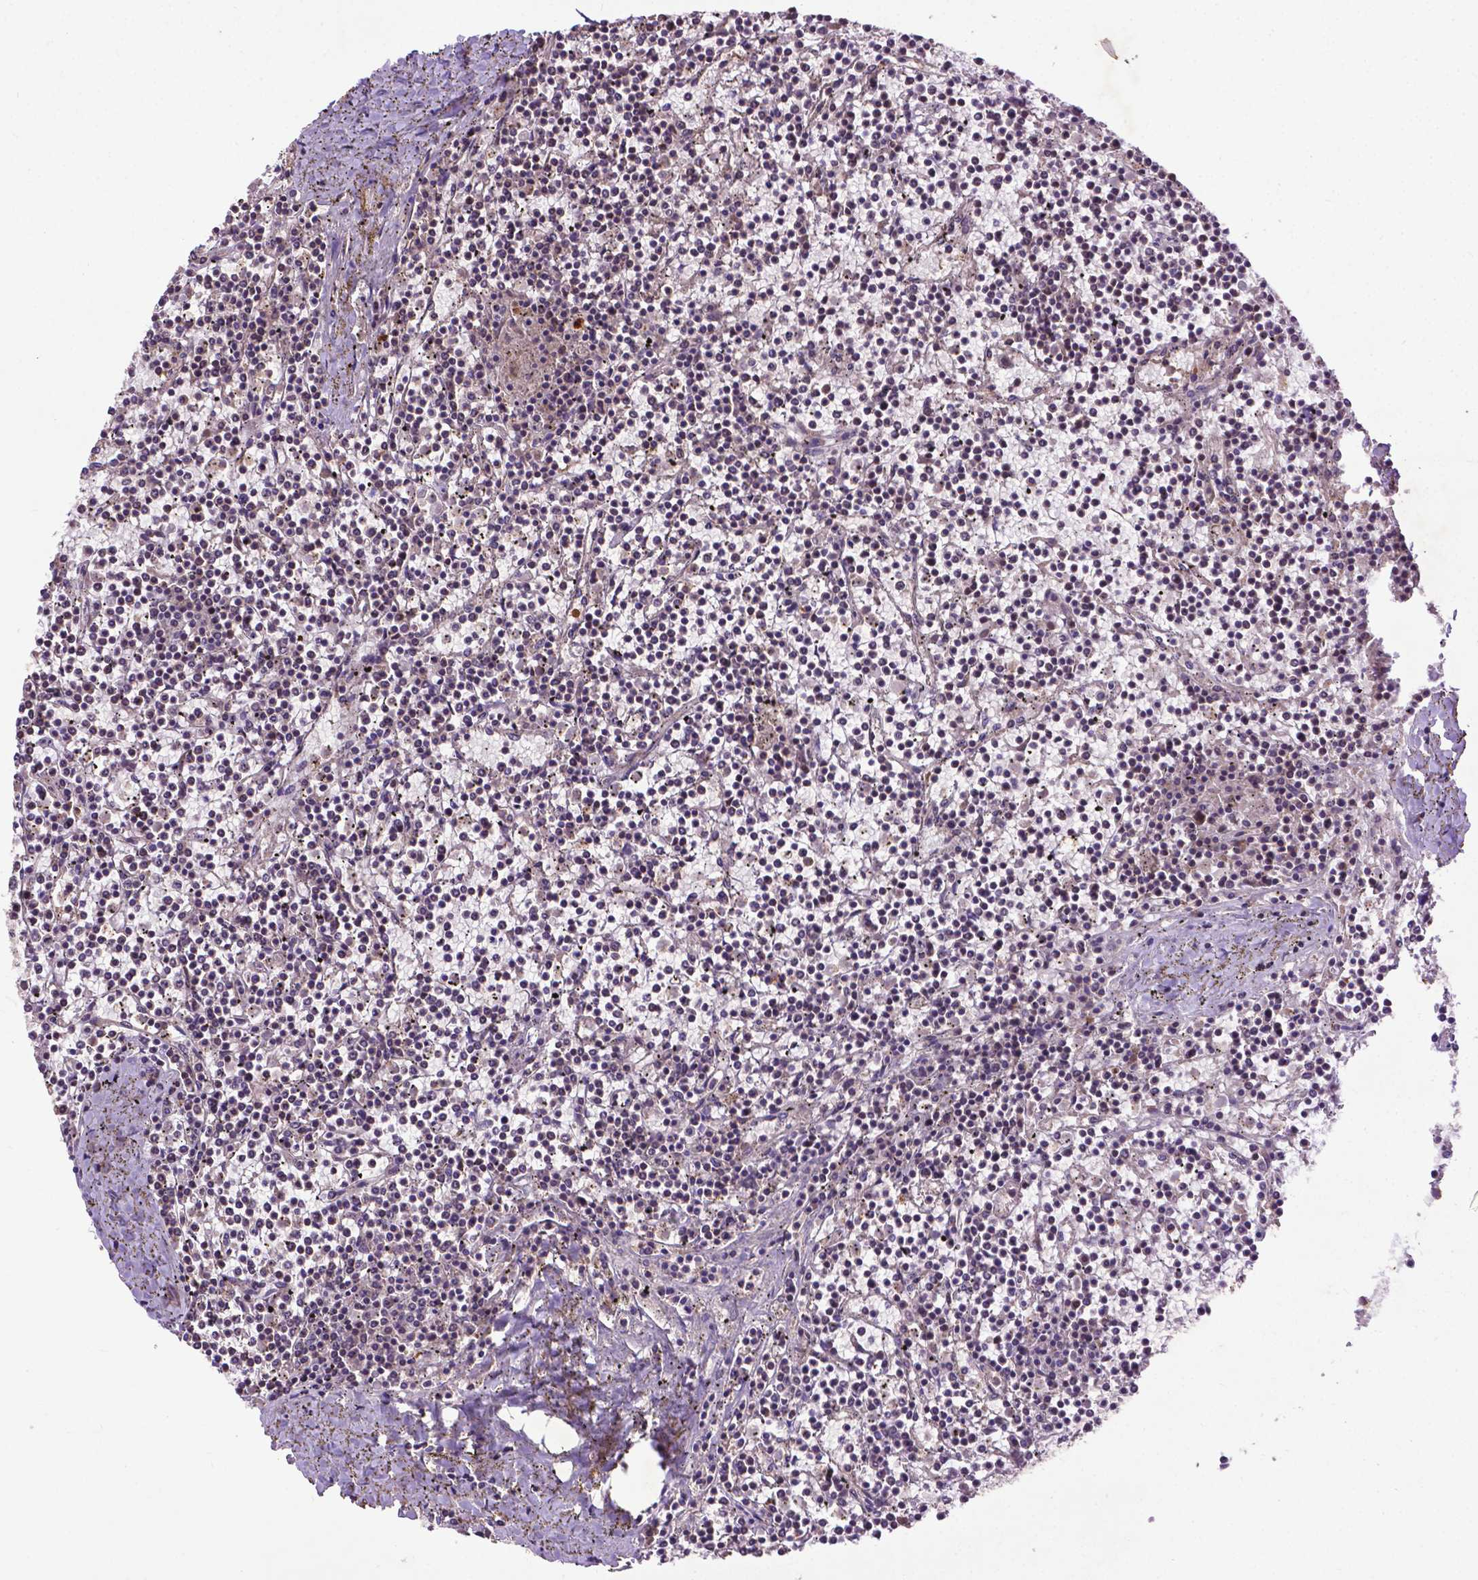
{"staining": {"intensity": "negative", "quantity": "none", "location": "none"}, "tissue": "lymphoma", "cell_type": "Tumor cells", "image_type": "cancer", "snomed": [{"axis": "morphology", "description": "Malignant lymphoma, non-Hodgkin's type, Low grade"}, {"axis": "topography", "description": "Spleen"}], "caption": "Tumor cells are negative for protein expression in human low-grade malignant lymphoma, non-Hodgkin's type.", "gene": "PARP3", "patient": {"sex": "female", "age": 19}}